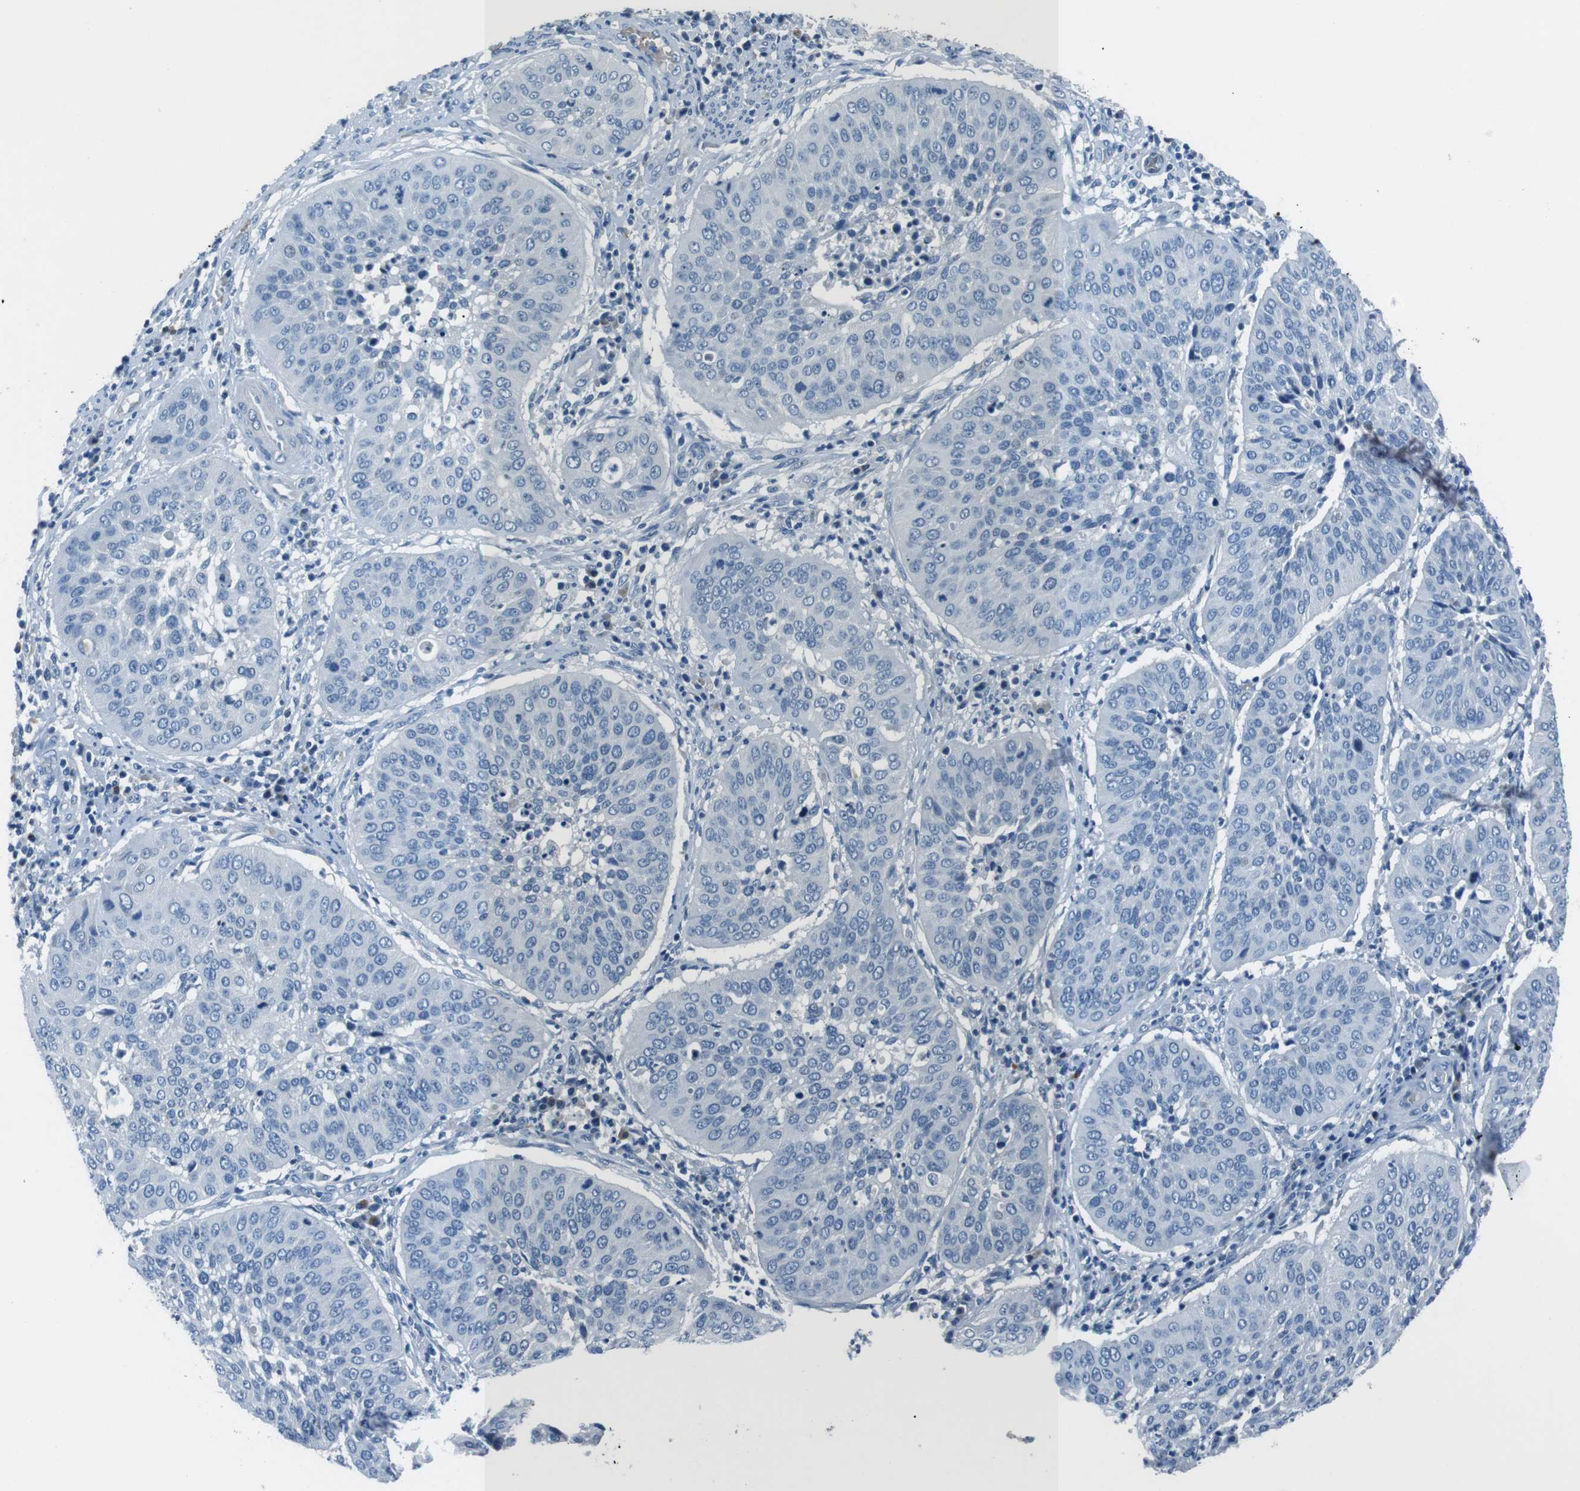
{"staining": {"intensity": "negative", "quantity": "none", "location": "none"}, "tissue": "cervical cancer", "cell_type": "Tumor cells", "image_type": "cancer", "snomed": [{"axis": "morphology", "description": "Normal tissue, NOS"}, {"axis": "morphology", "description": "Squamous cell carcinoma, NOS"}, {"axis": "topography", "description": "Cervix"}], "caption": "An immunohistochemistry photomicrograph of cervical squamous cell carcinoma is shown. There is no staining in tumor cells of cervical squamous cell carcinoma. (DAB immunohistochemistry (IHC) visualized using brightfield microscopy, high magnification).", "gene": "ST6GAL1", "patient": {"sex": "female", "age": 39}}